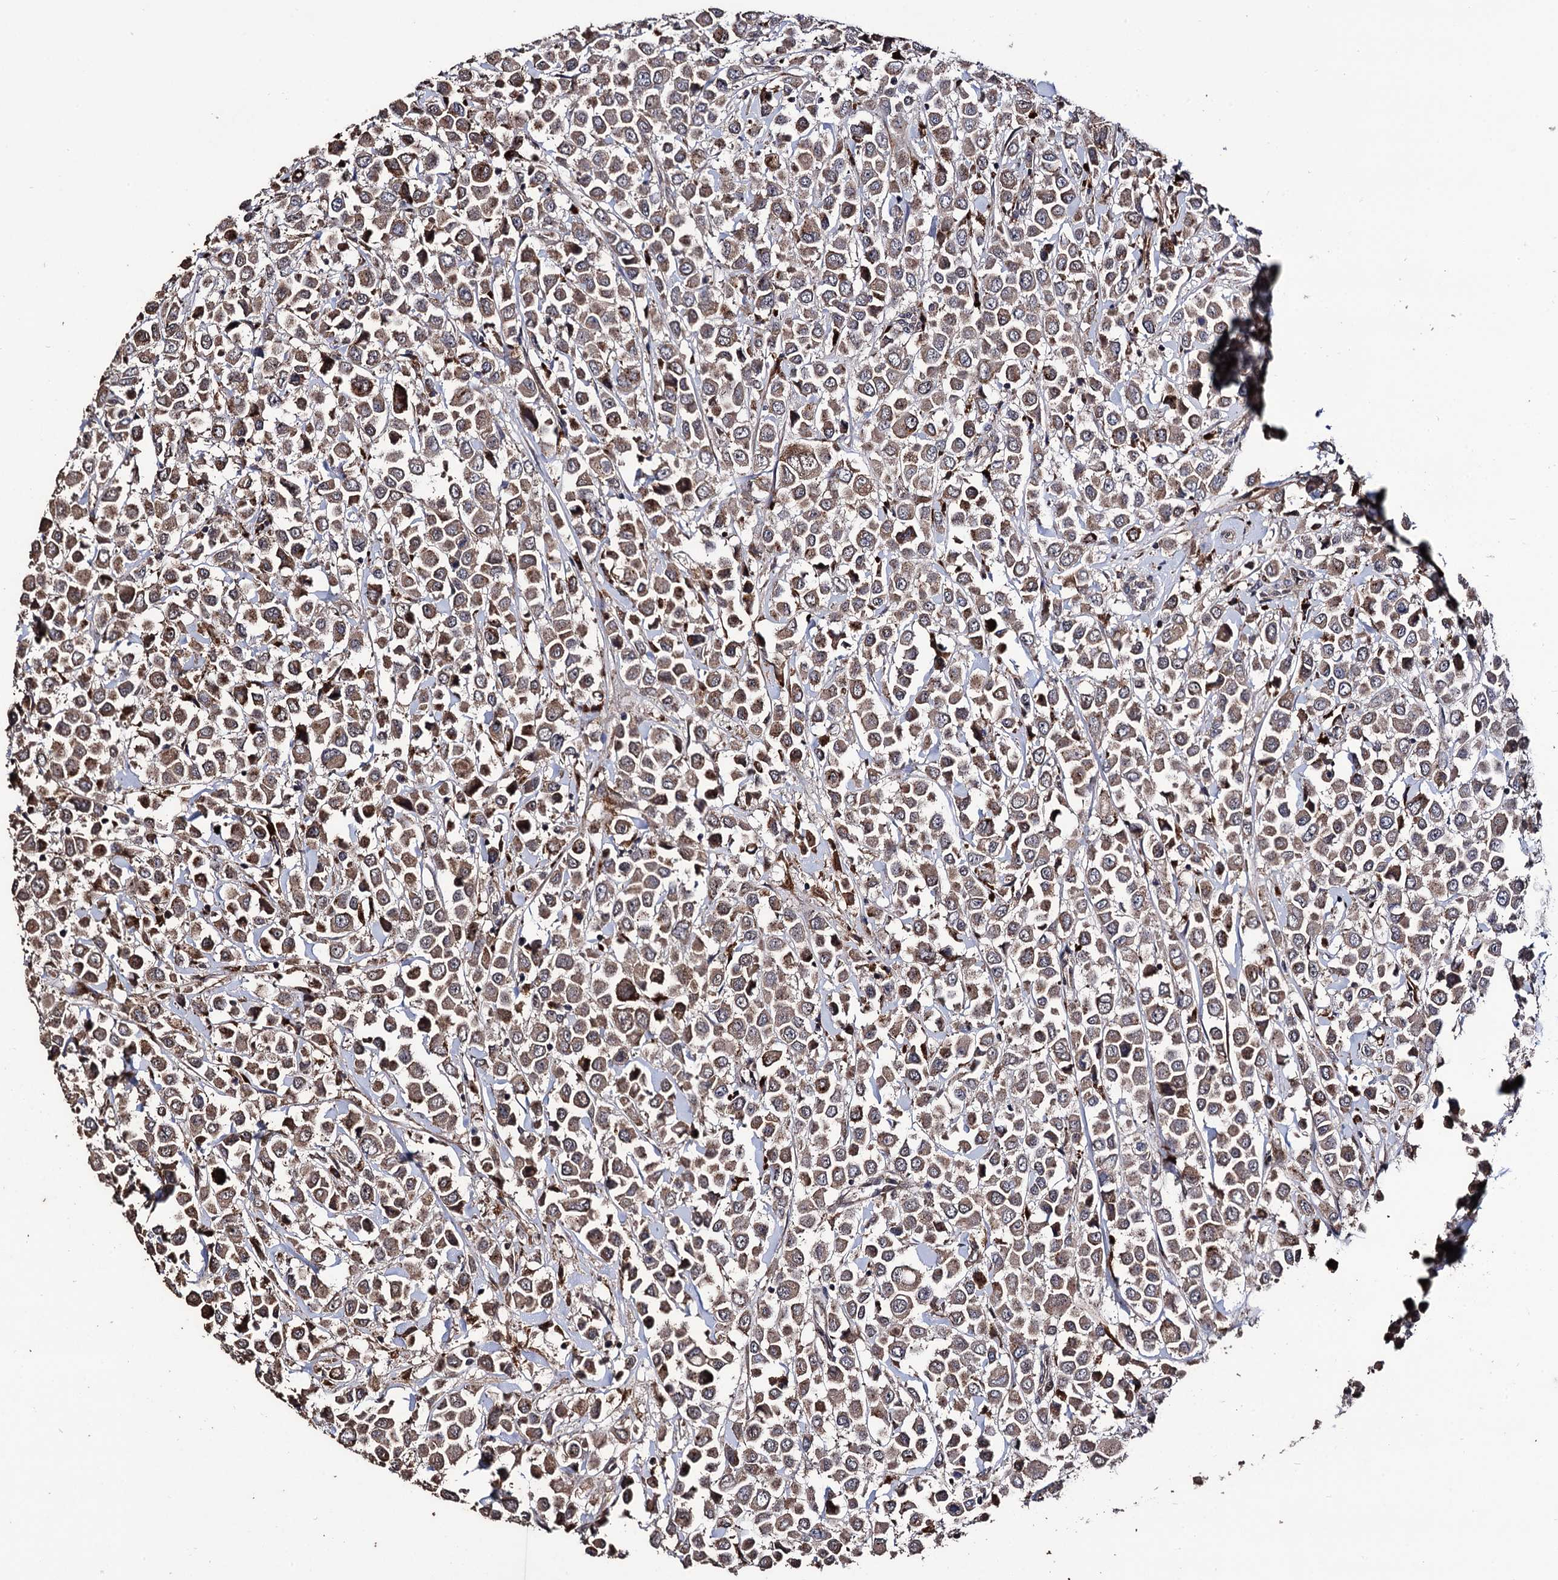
{"staining": {"intensity": "moderate", "quantity": ">75%", "location": "cytoplasmic/membranous"}, "tissue": "breast cancer", "cell_type": "Tumor cells", "image_type": "cancer", "snomed": [{"axis": "morphology", "description": "Duct carcinoma"}, {"axis": "topography", "description": "Breast"}], "caption": "Moderate cytoplasmic/membranous expression is seen in about >75% of tumor cells in breast cancer. Immunohistochemistry (ihc) stains the protein in brown and the nuclei are stained blue.", "gene": "MICAL2", "patient": {"sex": "female", "age": 61}}